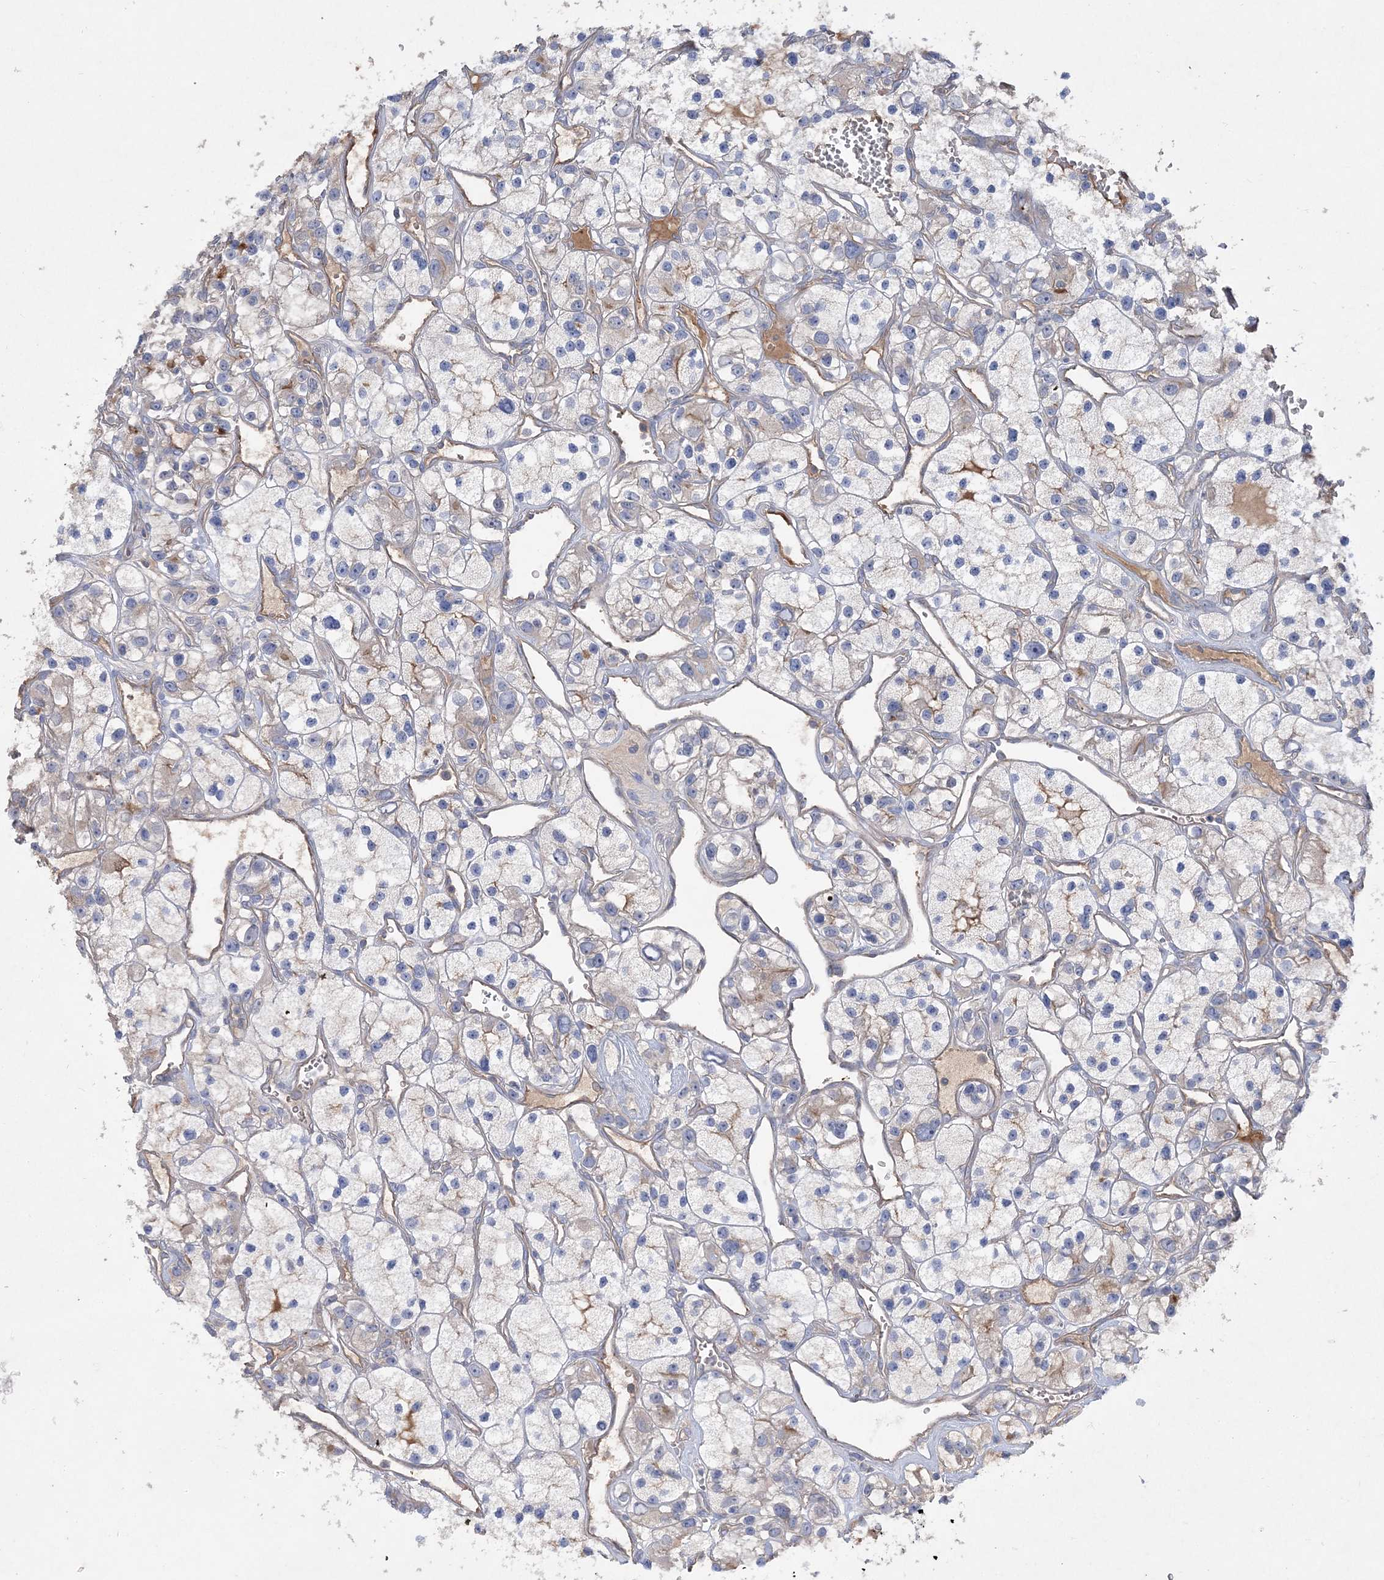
{"staining": {"intensity": "weak", "quantity": "<25%", "location": "cytoplasmic/membranous"}, "tissue": "renal cancer", "cell_type": "Tumor cells", "image_type": "cancer", "snomed": [{"axis": "morphology", "description": "Adenocarcinoma, NOS"}, {"axis": "topography", "description": "Kidney"}], "caption": "This is a image of immunohistochemistry (IHC) staining of renal cancer (adenocarcinoma), which shows no expression in tumor cells.", "gene": "ADCK2", "patient": {"sex": "female", "age": 57}}